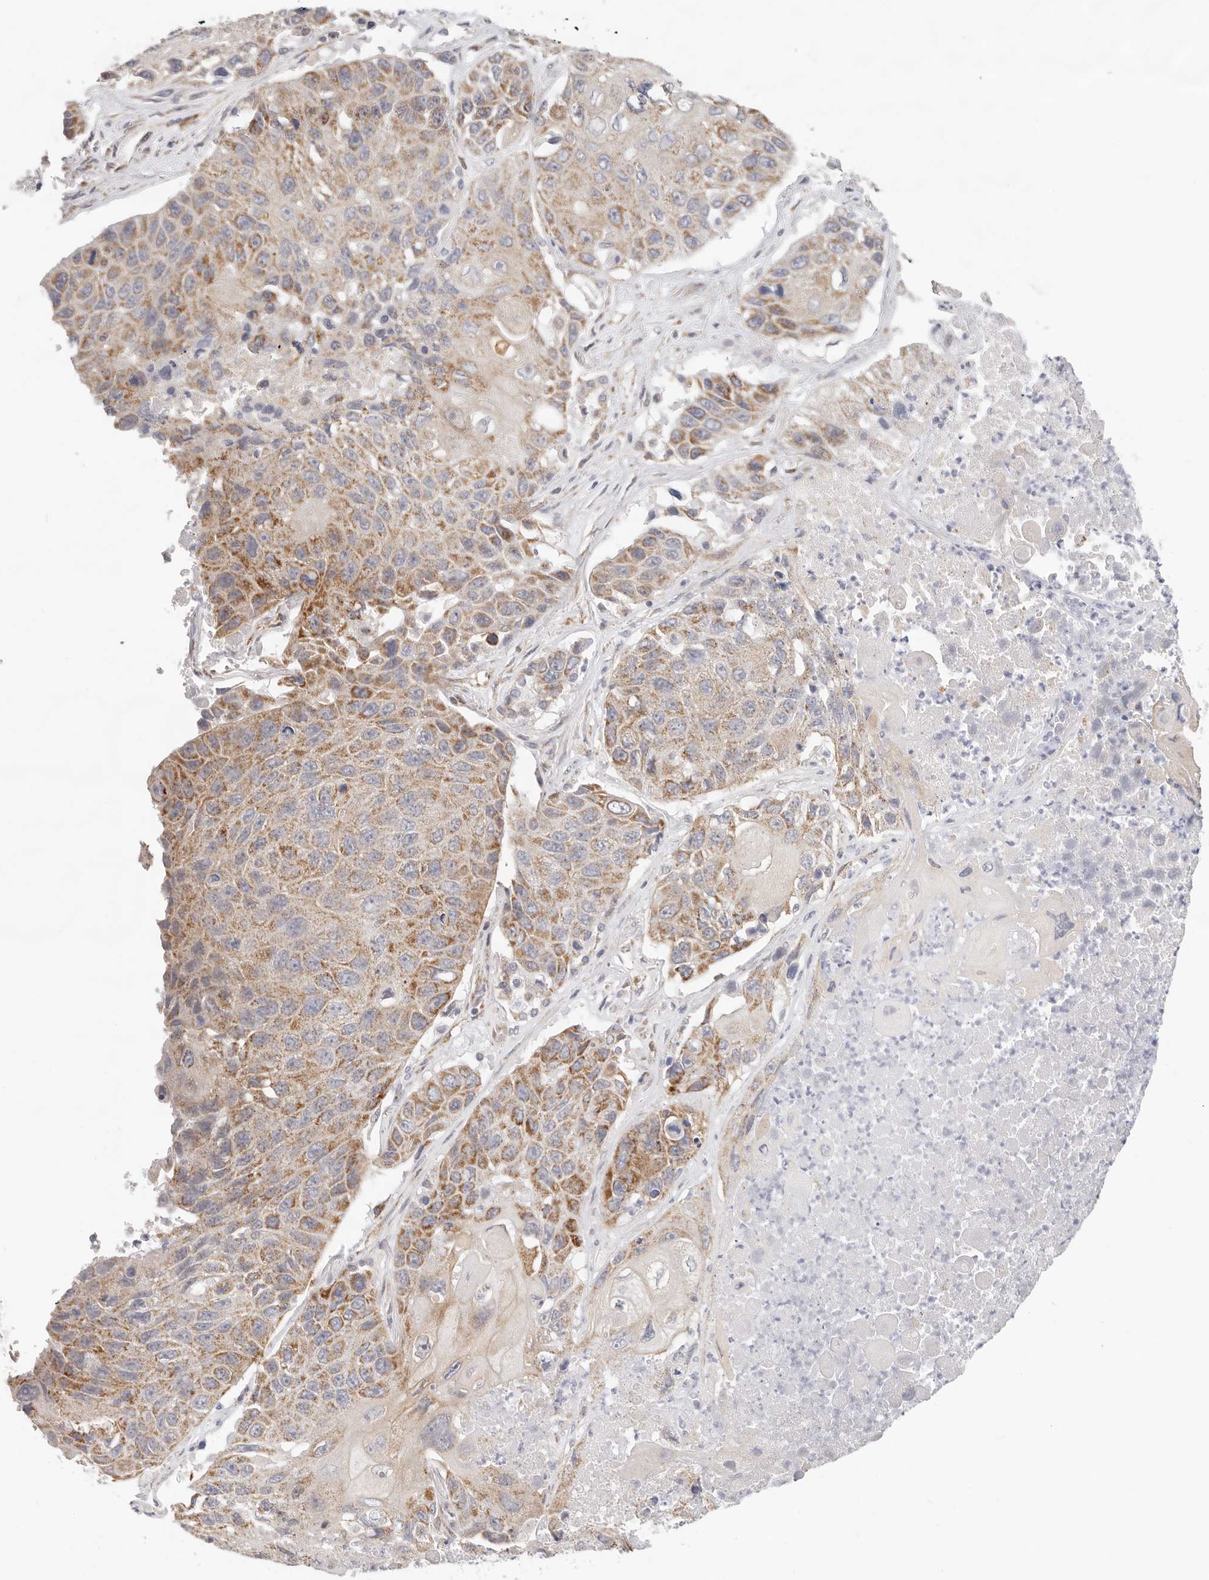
{"staining": {"intensity": "moderate", "quantity": "25%-75%", "location": "cytoplasmic/membranous"}, "tissue": "lung cancer", "cell_type": "Tumor cells", "image_type": "cancer", "snomed": [{"axis": "morphology", "description": "Squamous cell carcinoma, NOS"}, {"axis": "topography", "description": "Lung"}], "caption": "There is medium levels of moderate cytoplasmic/membranous staining in tumor cells of squamous cell carcinoma (lung), as demonstrated by immunohistochemical staining (brown color).", "gene": "AFDN", "patient": {"sex": "male", "age": 61}}